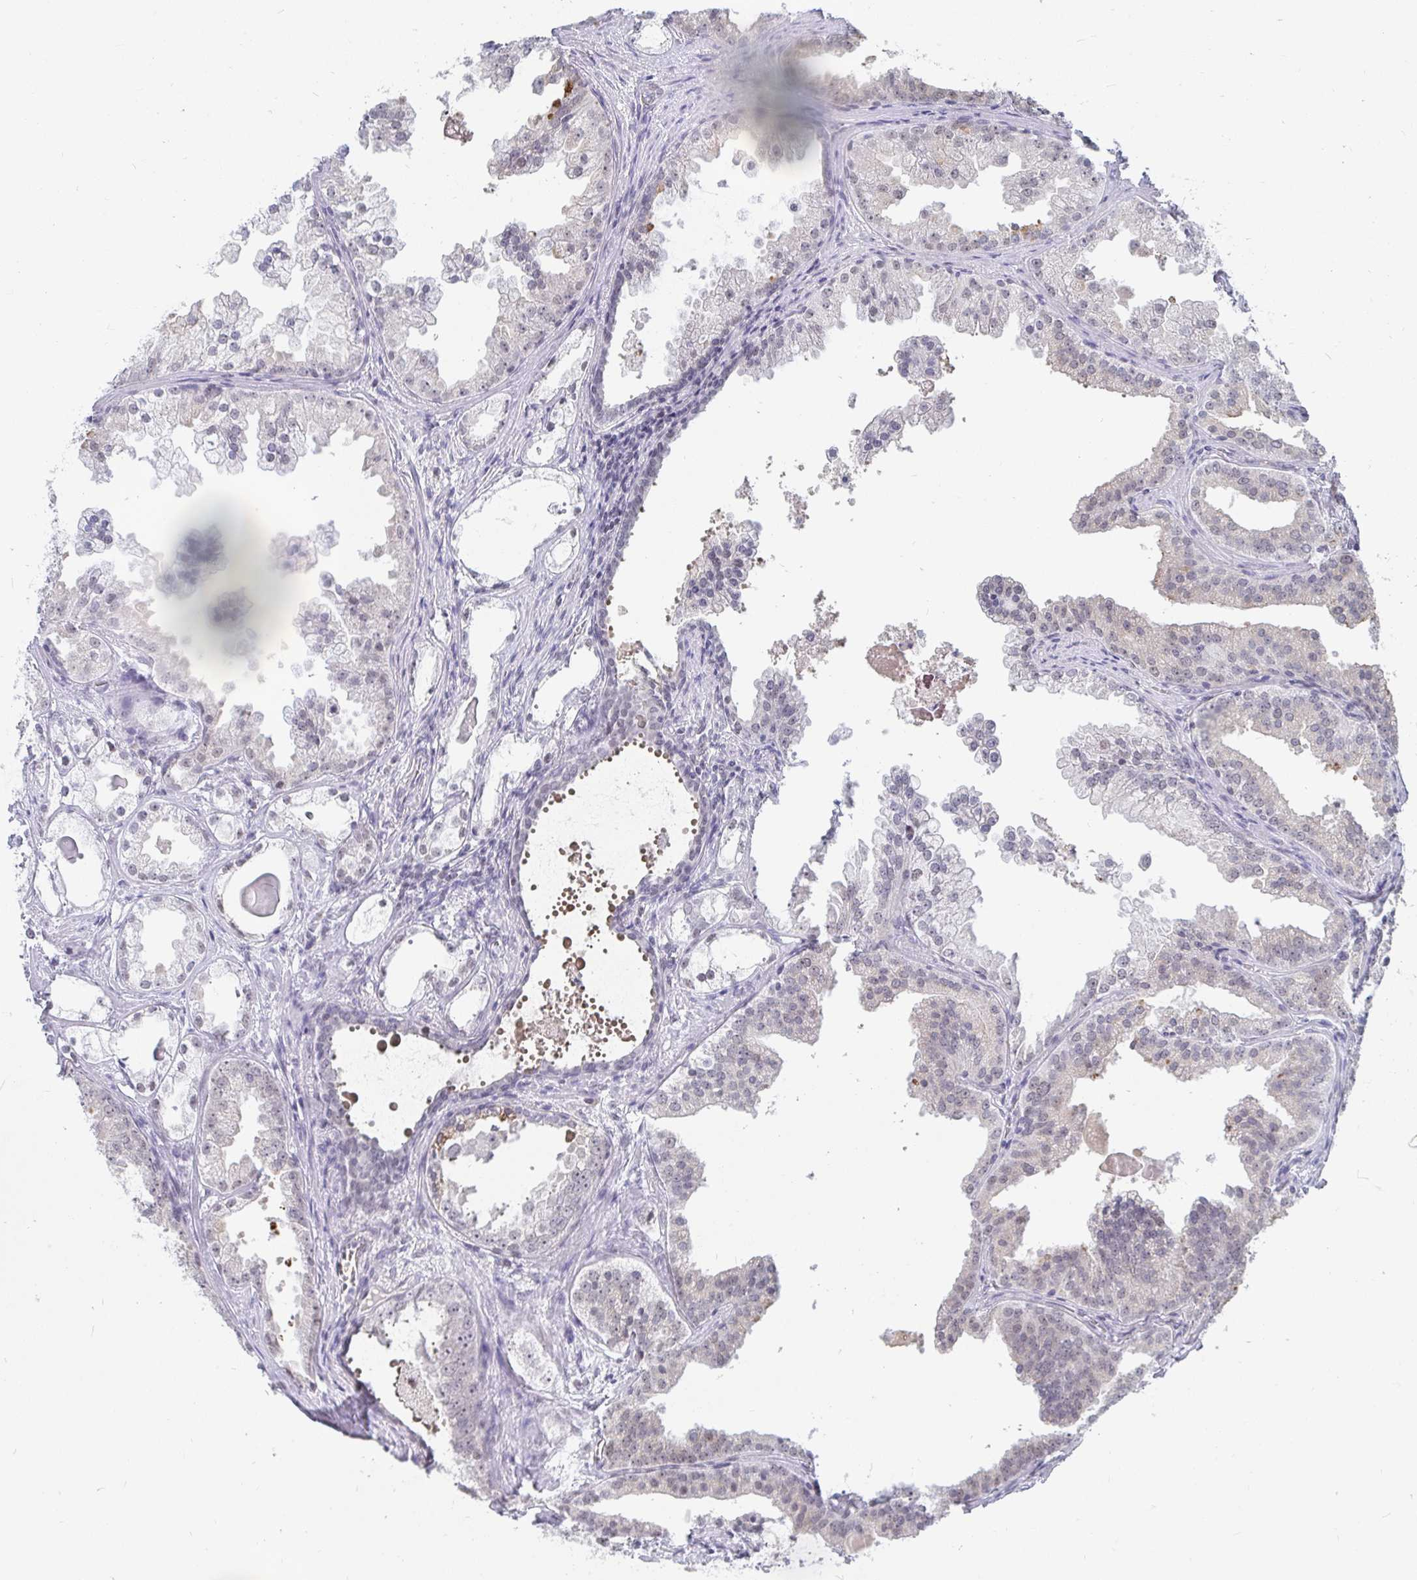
{"staining": {"intensity": "weak", "quantity": "25%-75%", "location": "nuclear"}, "tissue": "prostate cancer", "cell_type": "Tumor cells", "image_type": "cancer", "snomed": [{"axis": "morphology", "description": "Adenocarcinoma, Low grade"}, {"axis": "topography", "description": "Prostate"}], "caption": "Immunohistochemical staining of human prostate low-grade adenocarcinoma demonstrates weak nuclear protein expression in about 25%-75% of tumor cells.", "gene": "TRIP12", "patient": {"sex": "male", "age": 65}}